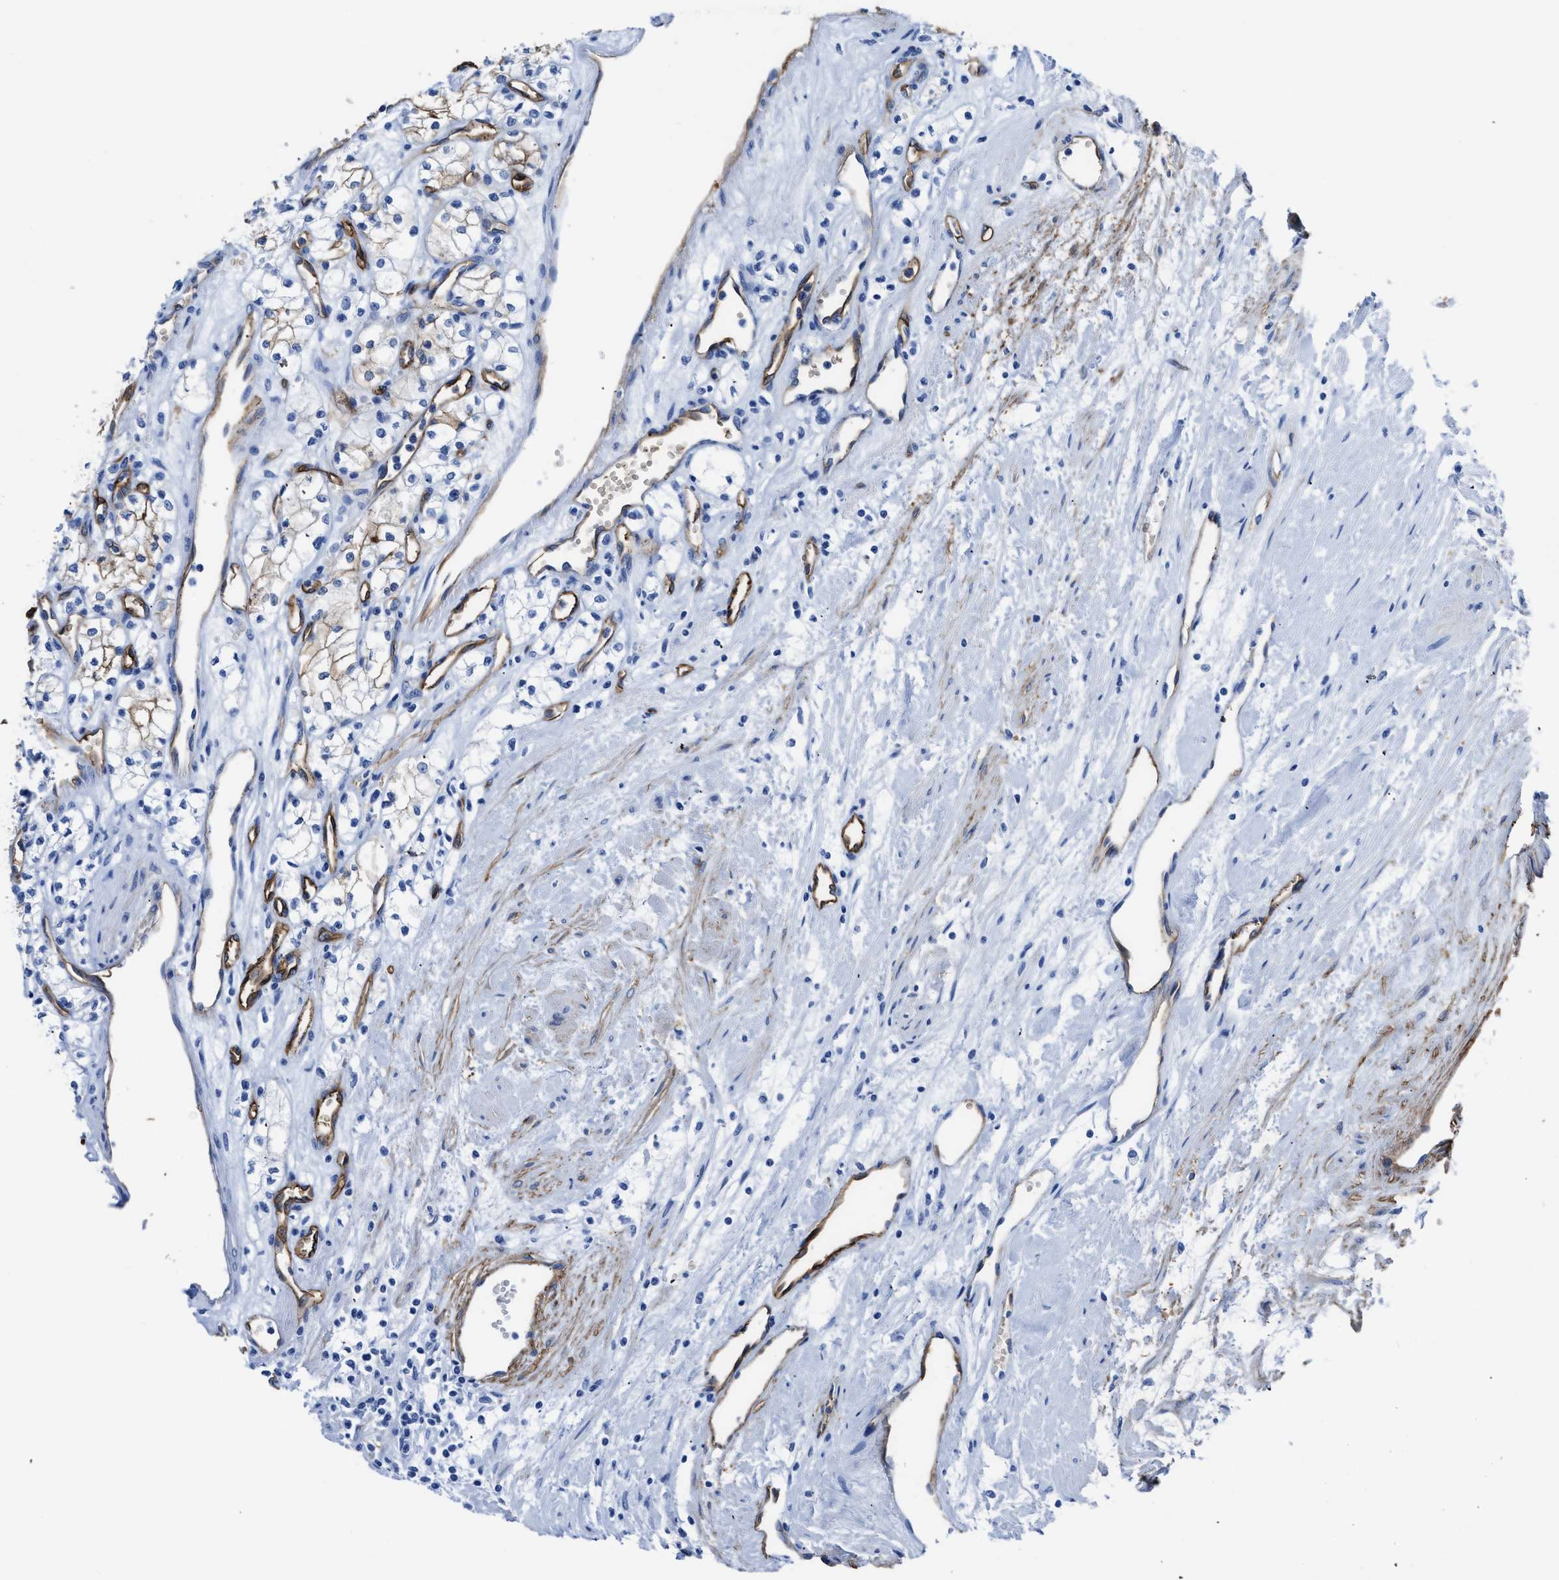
{"staining": {"intensity": "moderate", "quantity": ">75%", "location": "cytoplasmic/membranous"}, "tissue": "renal cancer", "cell_type": "Tumor cells", "image_type": "cancer", "snomed": [{"axis": "morphology", "description": "Adenocarcinoma, NOS"}, {"axis": "topography", "description": "Kidney"}], "caption": "A brown stain labels moderate cytoplasmic/membranous staining of a protein in human renal cancer tumor cells. (DAB = brown stain, brightfield microscopy at high magnification).", "gene": "AQP1", "patient": {"sex": "male", "age": 59}}